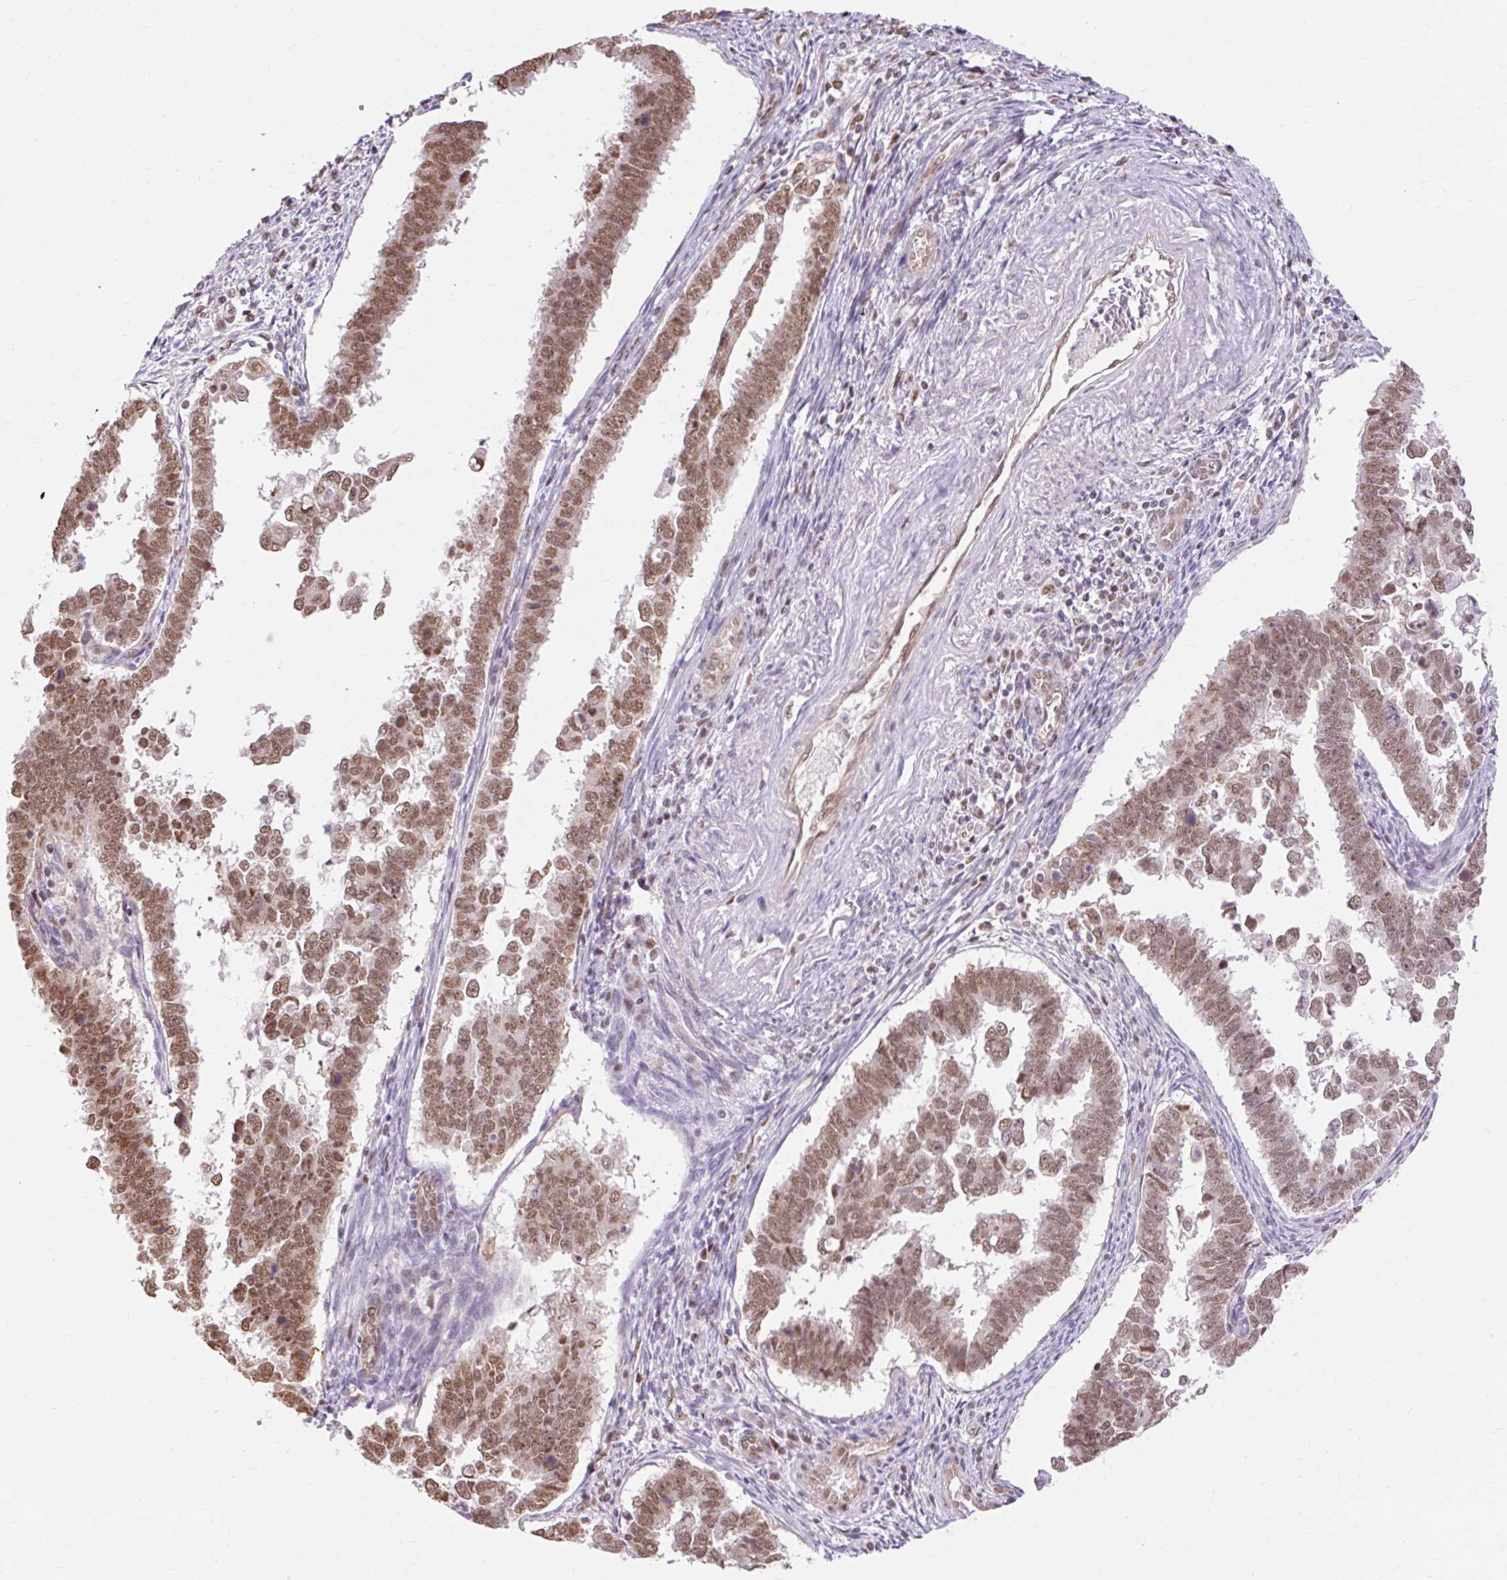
{"staining": {"intensity": "moderate", "quantity": ">75%", "location": "nuclear"}, "tissue": "endometrial cancer", "cell_type": "Tumor cells", "image_type": "cancer", "snomed": [{"axis": "morphology", "description": "Adenocarcinoma, NOS"}, {"axis": "topography", "description": "Endometrium"}], "caption": "Adenocarcinoma (endometrial) stained with DAB immunohistochemistry (IHC) exhibits medium levels of moderate nuclear staining in approximately >75% of tumor cells.", "gene": "NPIPB12", "patient": {"sex": "female", "age": 75}}